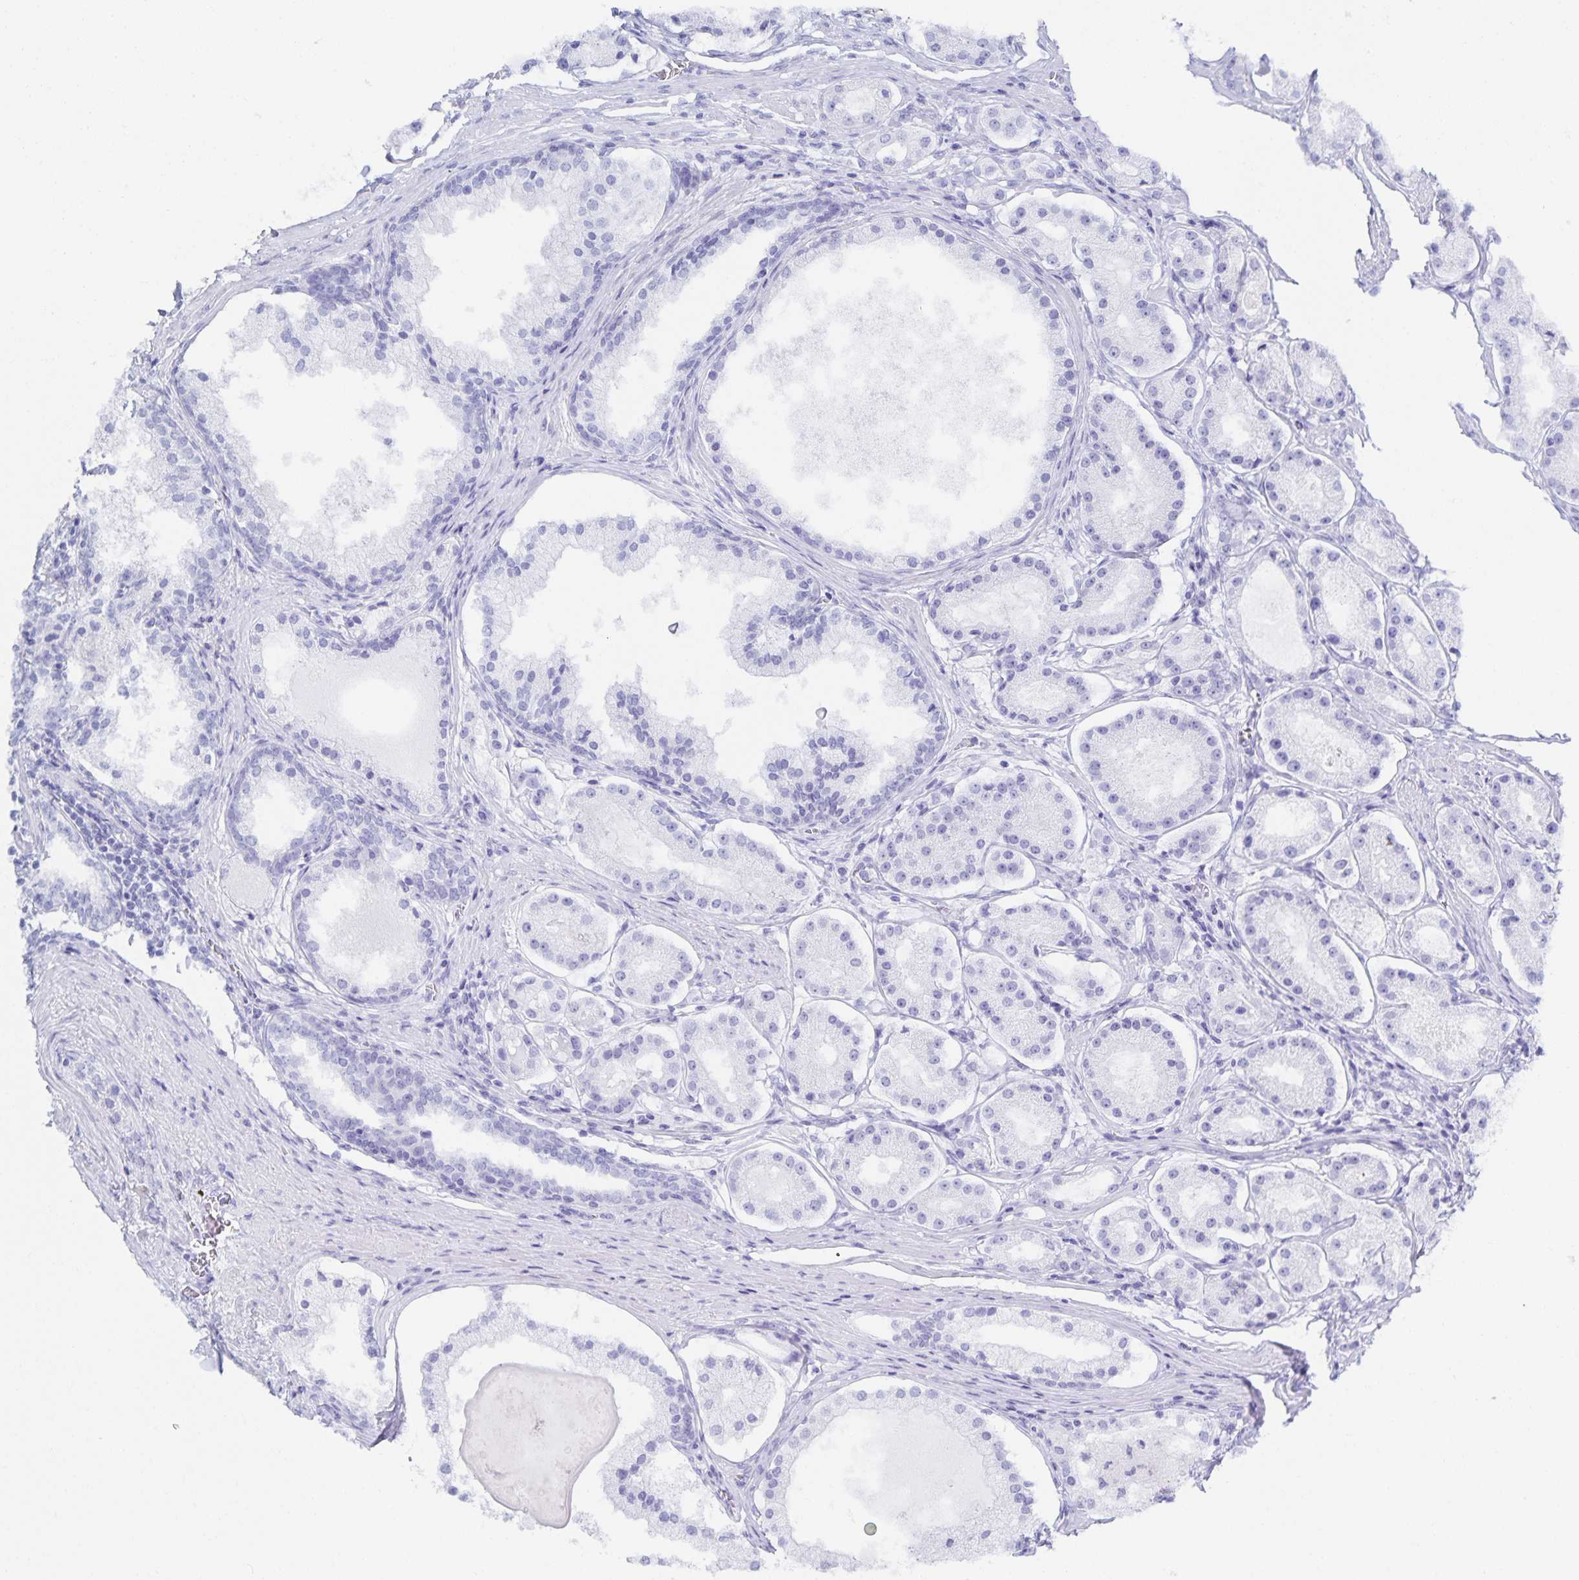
{"staining": {"intensity": "negative", "quantity": "none", "location": "none"}, "tissue": "prostate cancer", "cell_type": "Tumor cells", "image_type": "cancer", "snomed": [{"axis": "morphology", "description": "Adenocarcinoma, Low grade"}, {"axis": "topography", "description": "Prostate"}], "caption": "Histopathology image shows no protein positivity in tumor cells of prostate adenocarcinoma (low-grade) tissue.", "gene": "SNTN", "patient": {"sex": "male", "age": 57}}